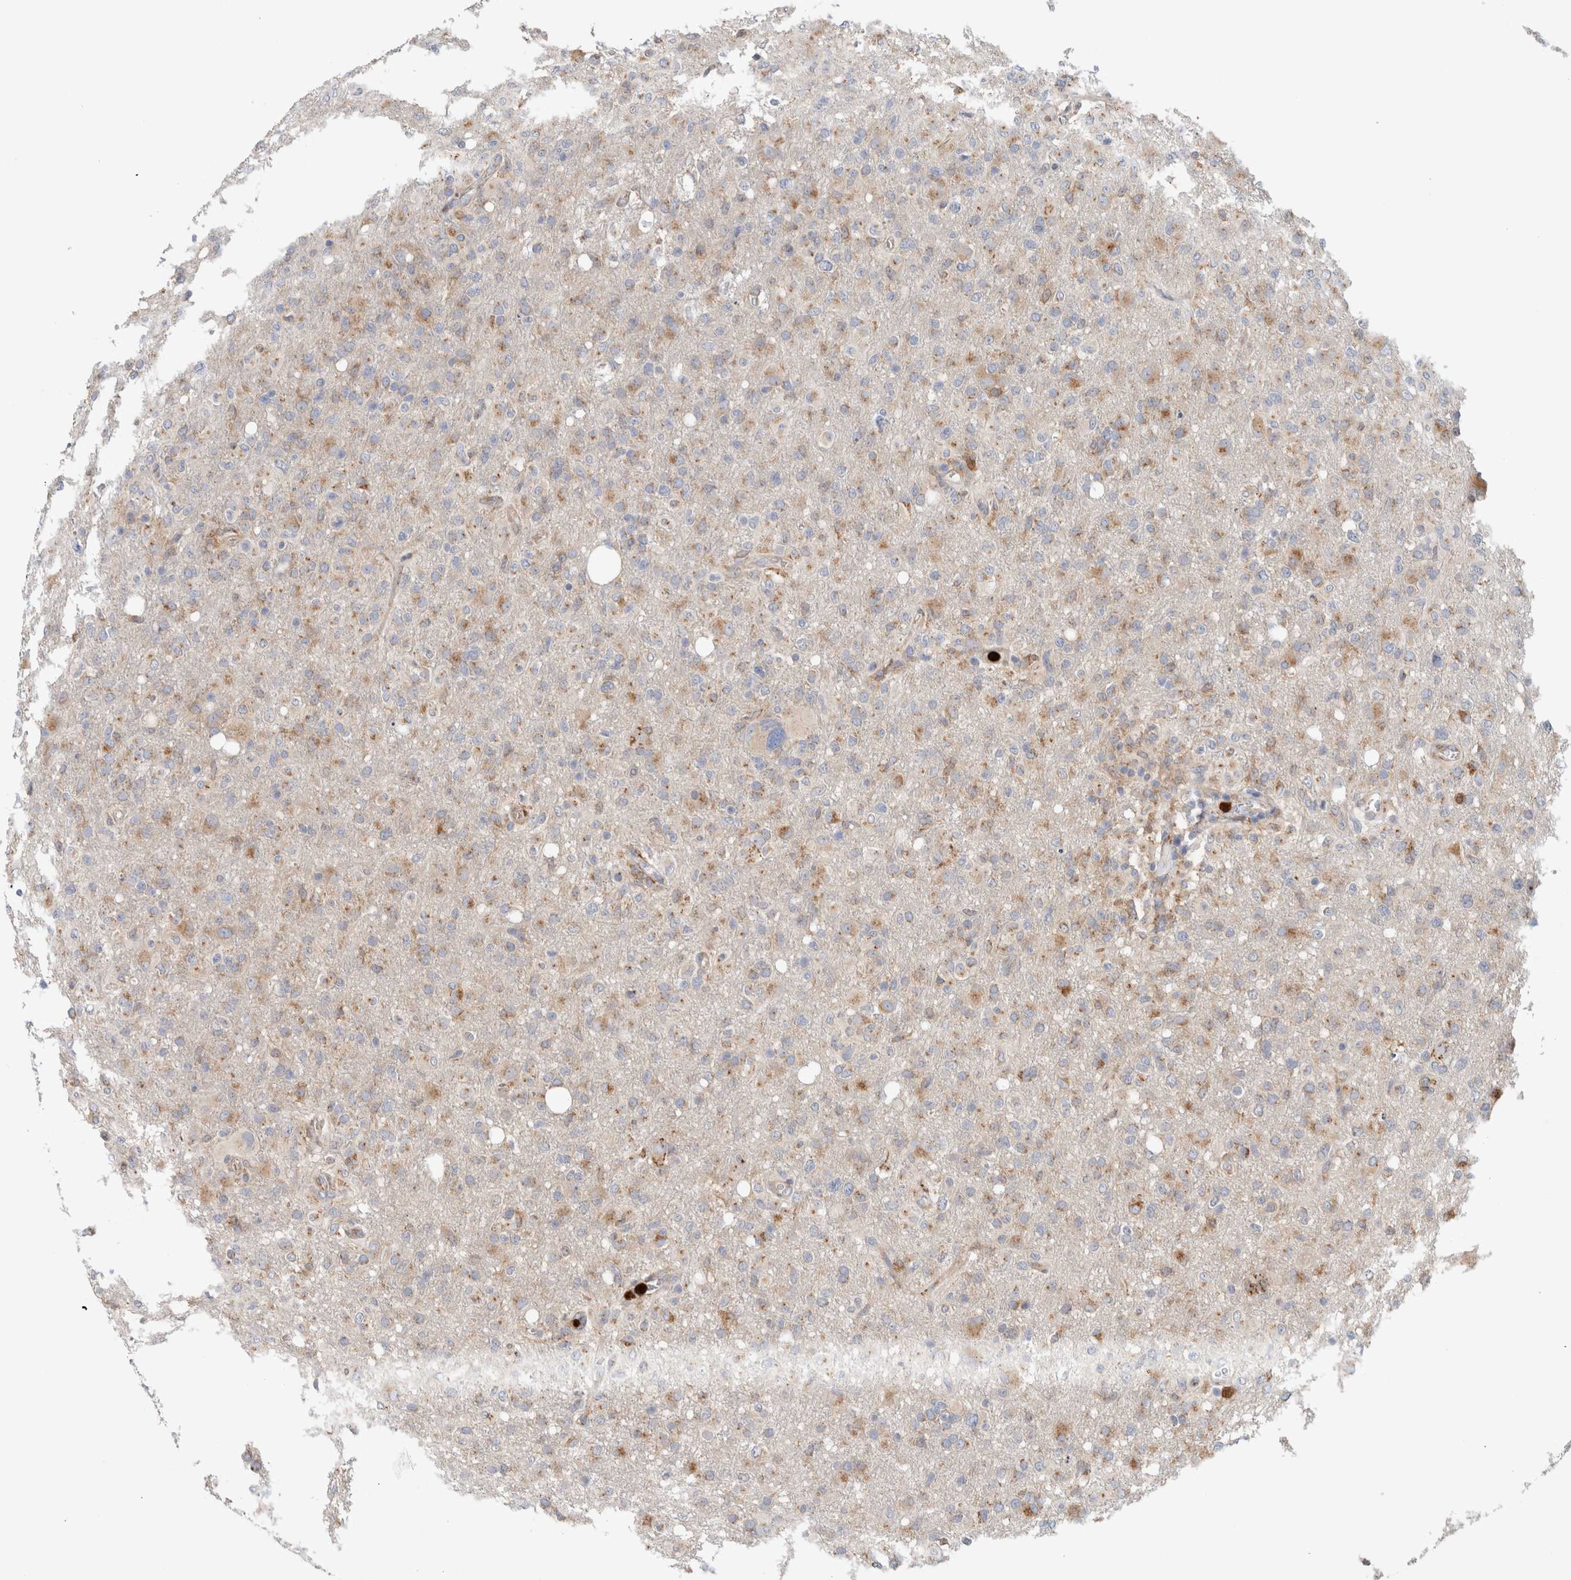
{"staining": {"intensity": "moderate", "quantity": "<25%", "location": "cytoplasmic/membranous"}, "tissue": "glioma", "cell_type": "Tumor cells", "image_type": "cancer", "snomed": [{"axis": "morphology", "description": "Glioma, malignant, High grade"}, {"axis": "topography", "description": "Brain"}], "caption": "Immunohistochemical staining of human malignant glioma (high-grade) exhibits low levels of moderate cytoplasmic/membranous expression in about <25% of tumor cells.", "gene": "P4HA1", "patient": {"sex": "female", "age": 57}}